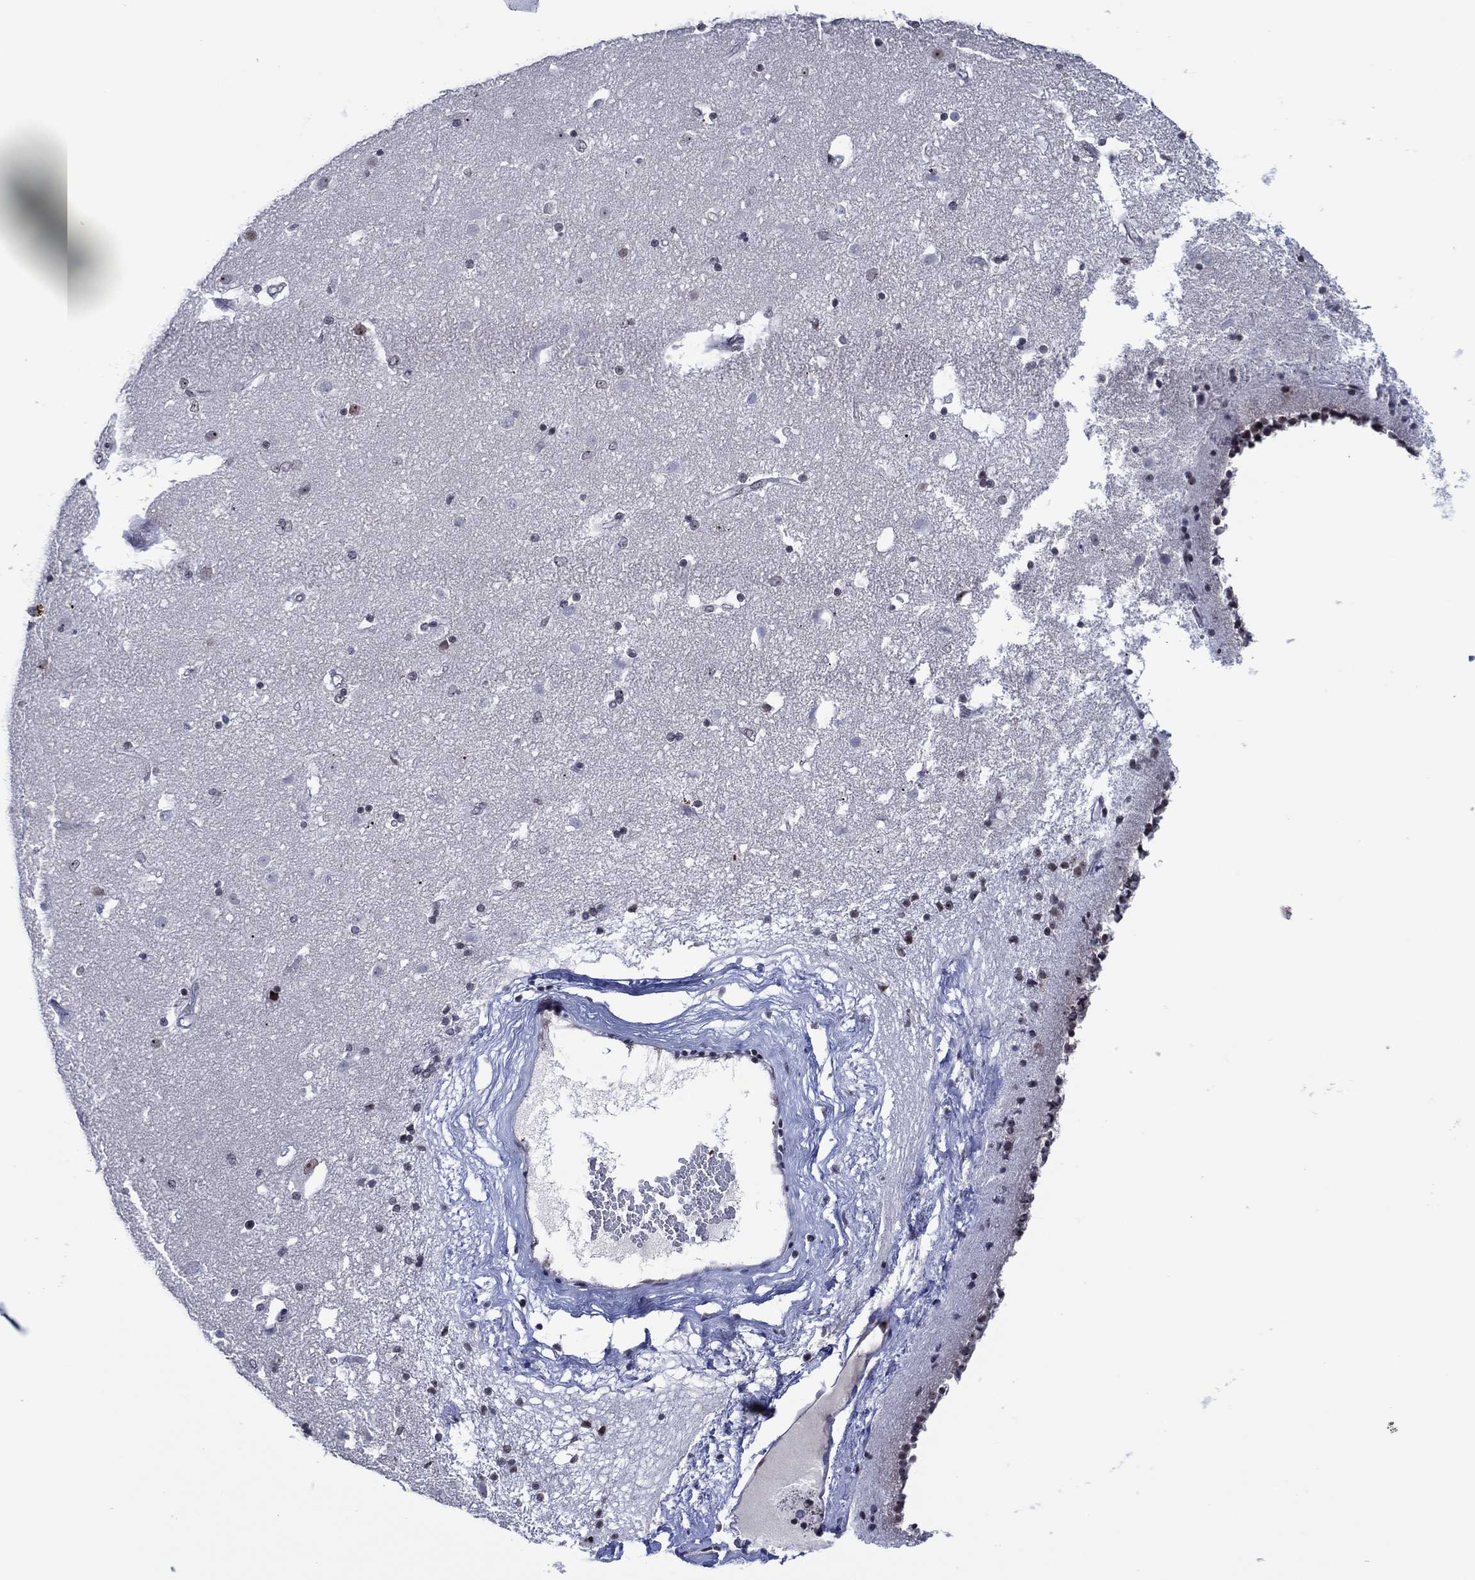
{"staining": {"intensity": "weak", "quantity": "<25%", "location": "nuclear"}, "tissue": "caudate", "cell_type": "Glial cells", "image_type": "normal", "snomed": [{"axis": "morphology", "description": "Normal tissue, NOS"}, {"axis": "topography", "description": "Lateral ventricle wall"}], "caption": "Immunohistochemistry micrograph of normal caudate: caudate stained with DAB shows no significant protein expression in glial cells. (Brightfield microscopy of DAB (3,3'-diaminobenzidine) IHC at high magnification).", "gene": "GATA6", "patient": {"sex": "female", "age": 71}}